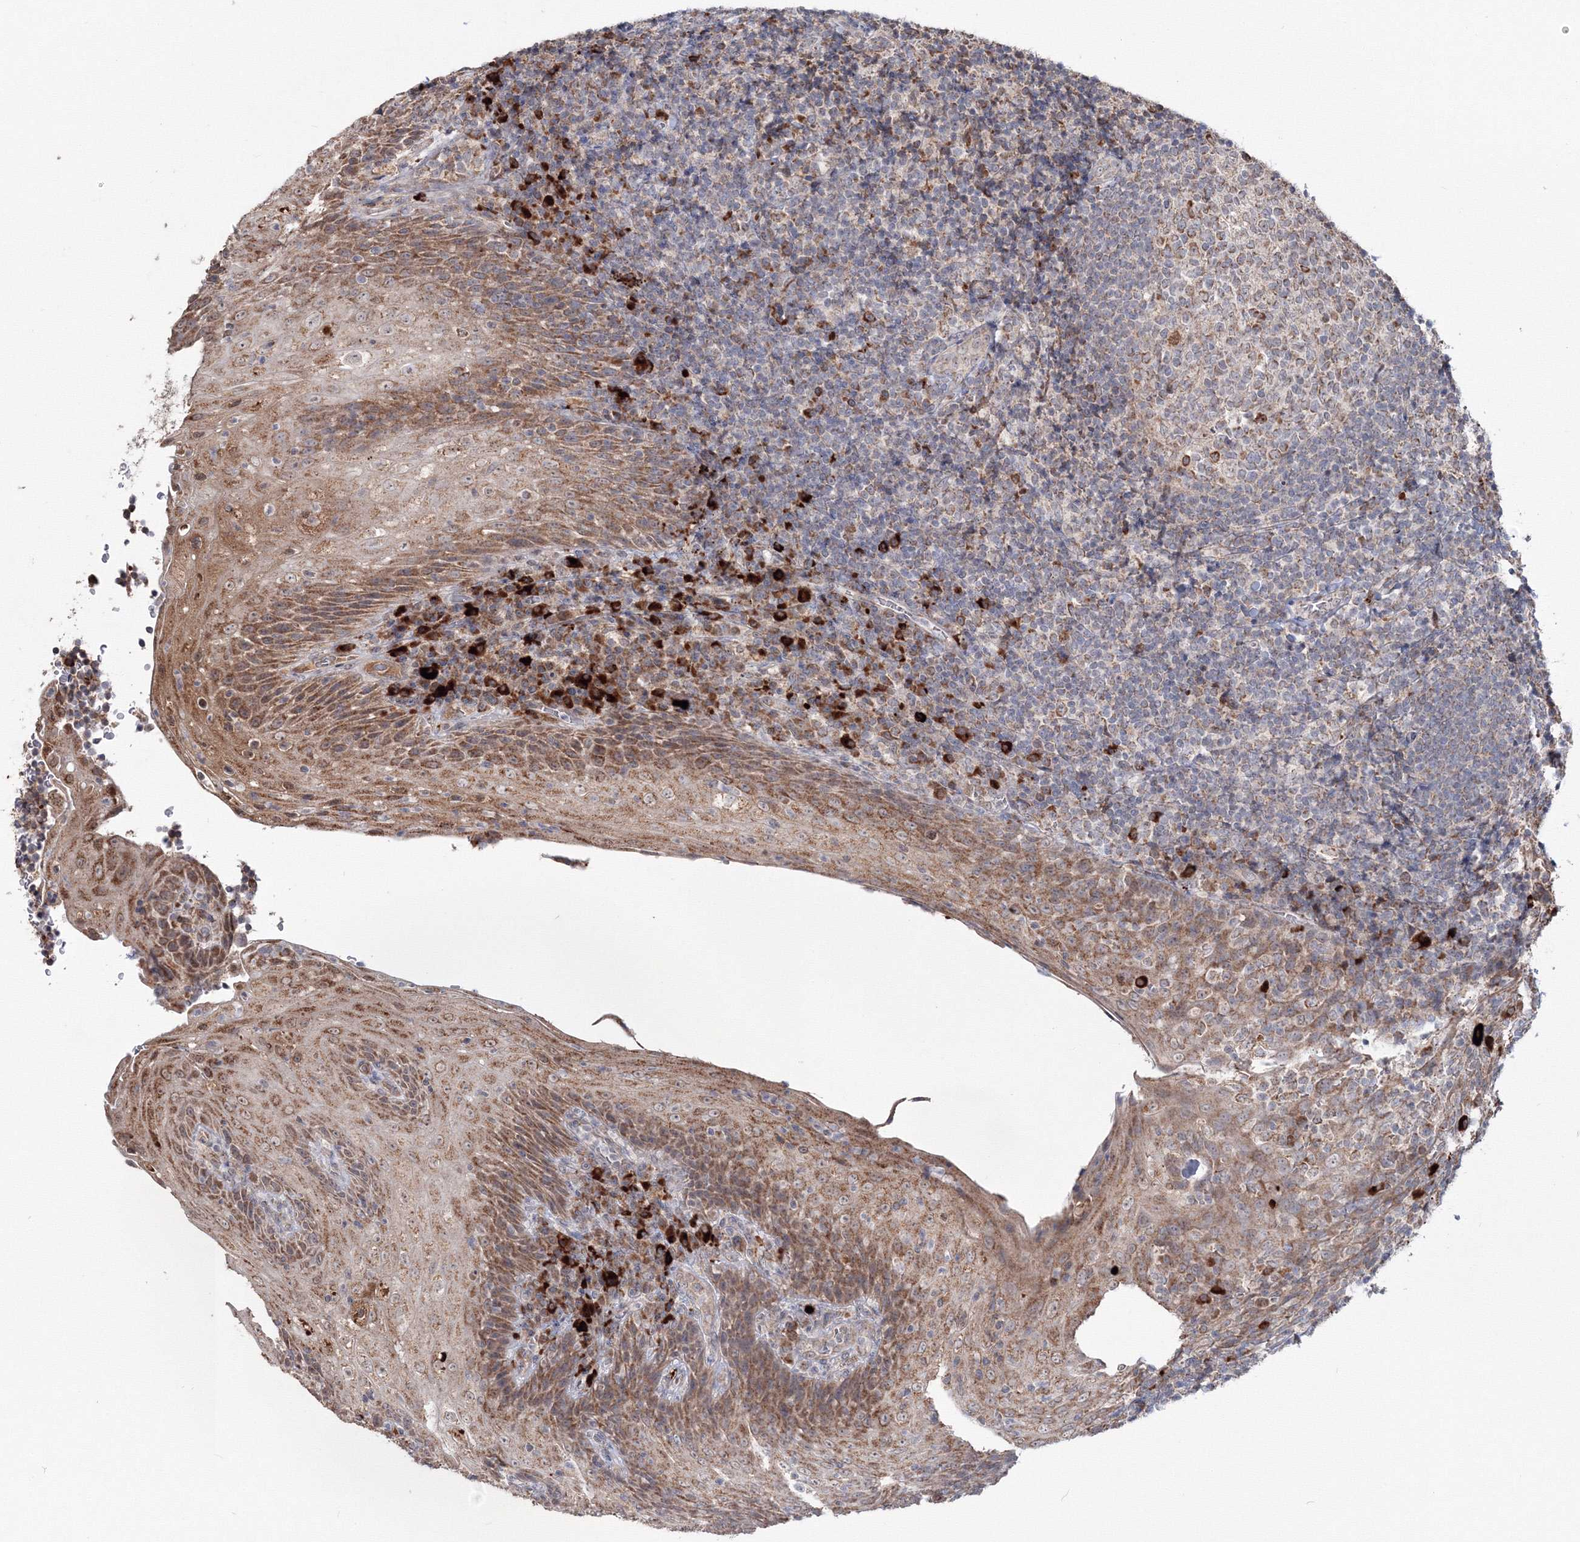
{"staining": {"intensity": "moderate", "quantity": "<25%", "location": "cytoplasmic/membranous"}, "tissue": "tonsil", "cell_type": "Germinal center cells", "image_type": "normal", "snomed": [{"axis": "morphology", "description": "Normal tissue, NOS"}, {"axis": "topography", "description": "Tonsil"}], "caption": "This image shows immunohistochemistry (IHC) staining of benign human tonsil, with low moderate cytoplasmic/membranous positivity in about <25% of germinal center cells.", "gene": "PEX13", "patient": {"sex": "male", "age": 37}}